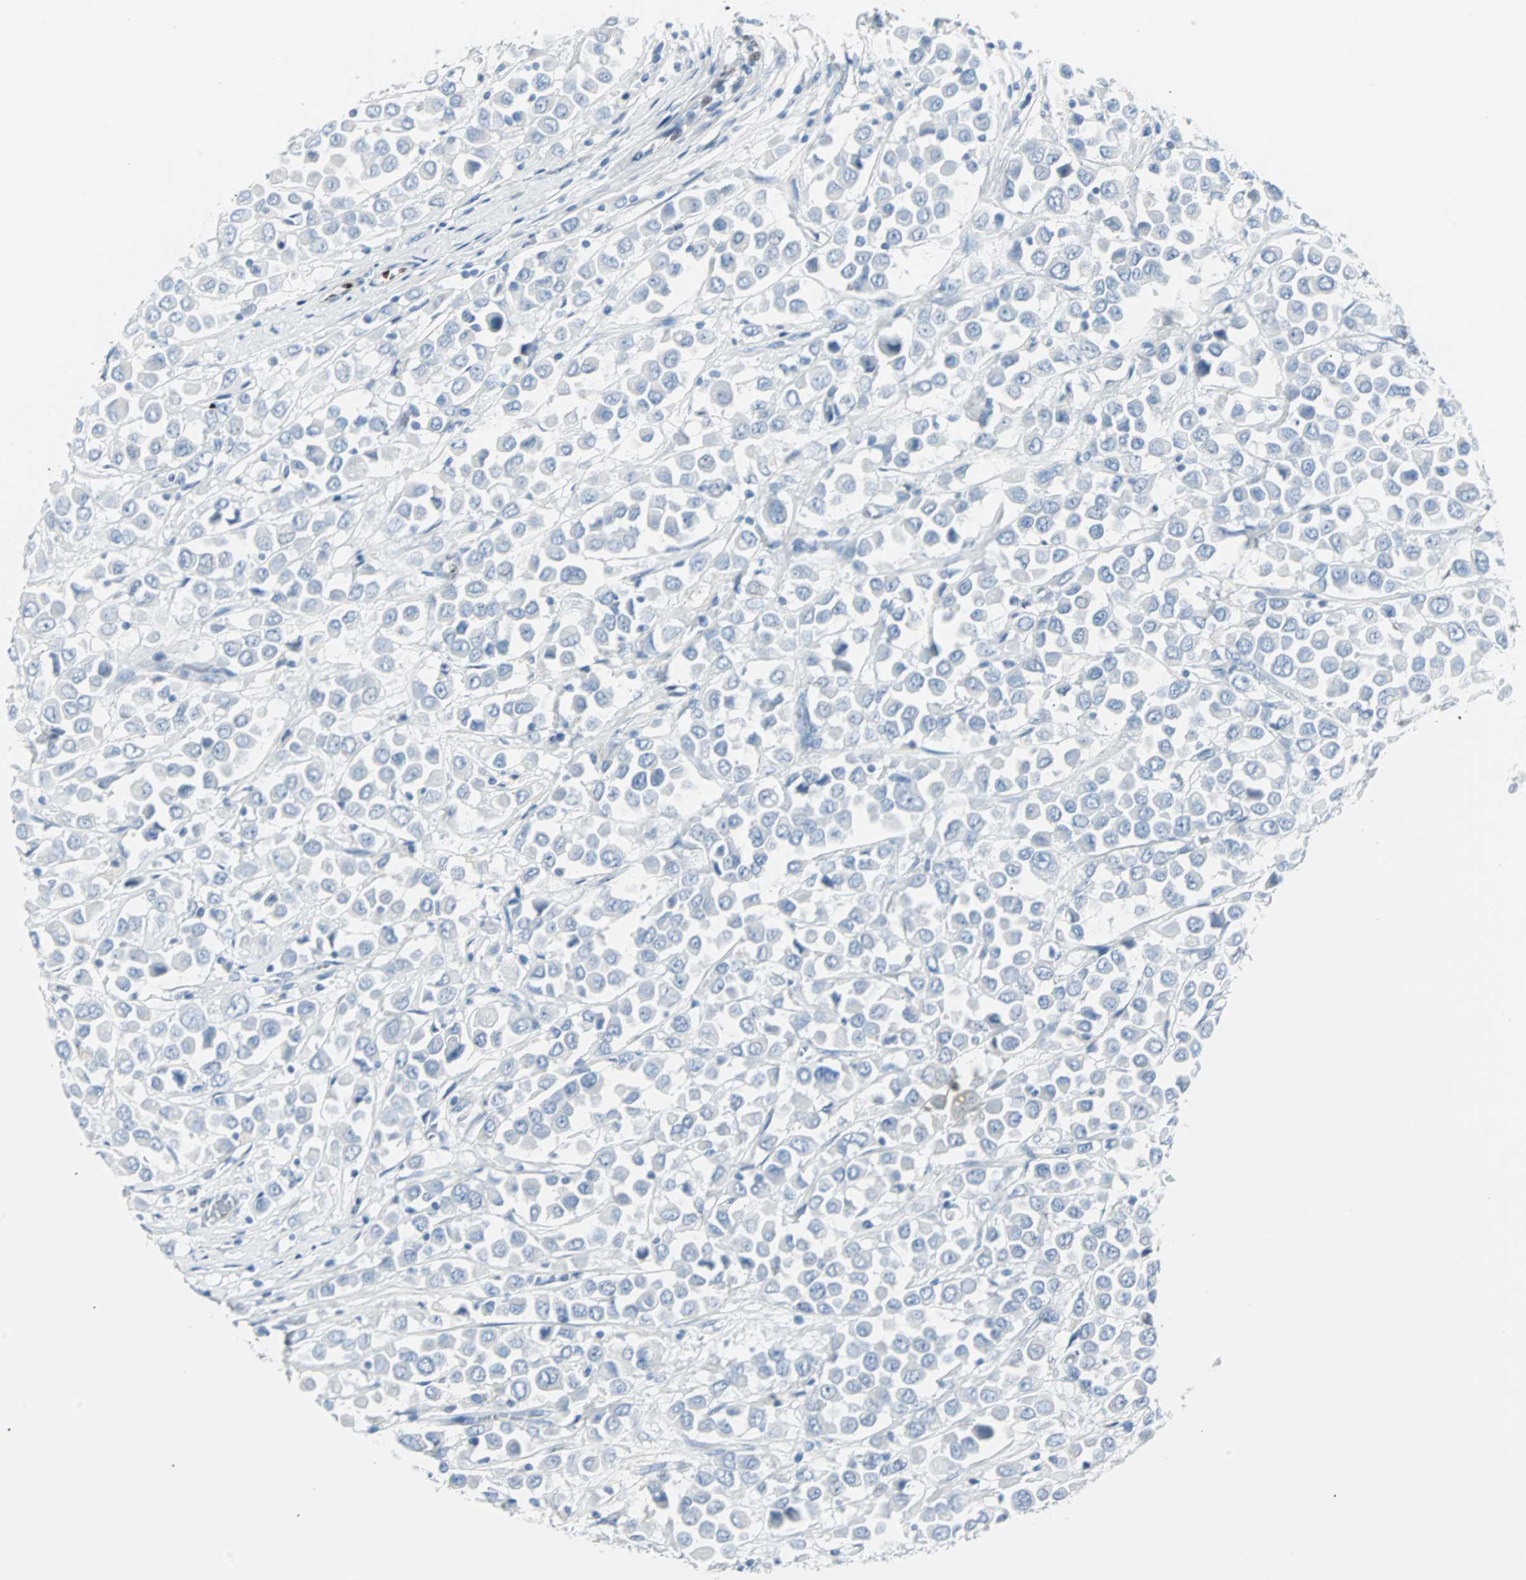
{"staining": {"intensity": "negative", "quantity": "none", "location": "none"}, "tissue": "breast cancer", "cell_type": "Tumor cells", "image_type": "cancer", "snomed": [{"axis": "morphology", "description": "Duct carcinoma"}, {"axis": "topography", "description": "Breast"}], "caption": "Immunohistochemistry histopathology image of intraductal carcinoma (breast) stained for a protein (brown), which reveals no positivity in tumor cells. (DAB (3,3'-diaminobenzidine) IHC visualized using brightfield microscopy, high magnification).", "gene": "IL33", "patient": {"sex": "female", "age": 61}}